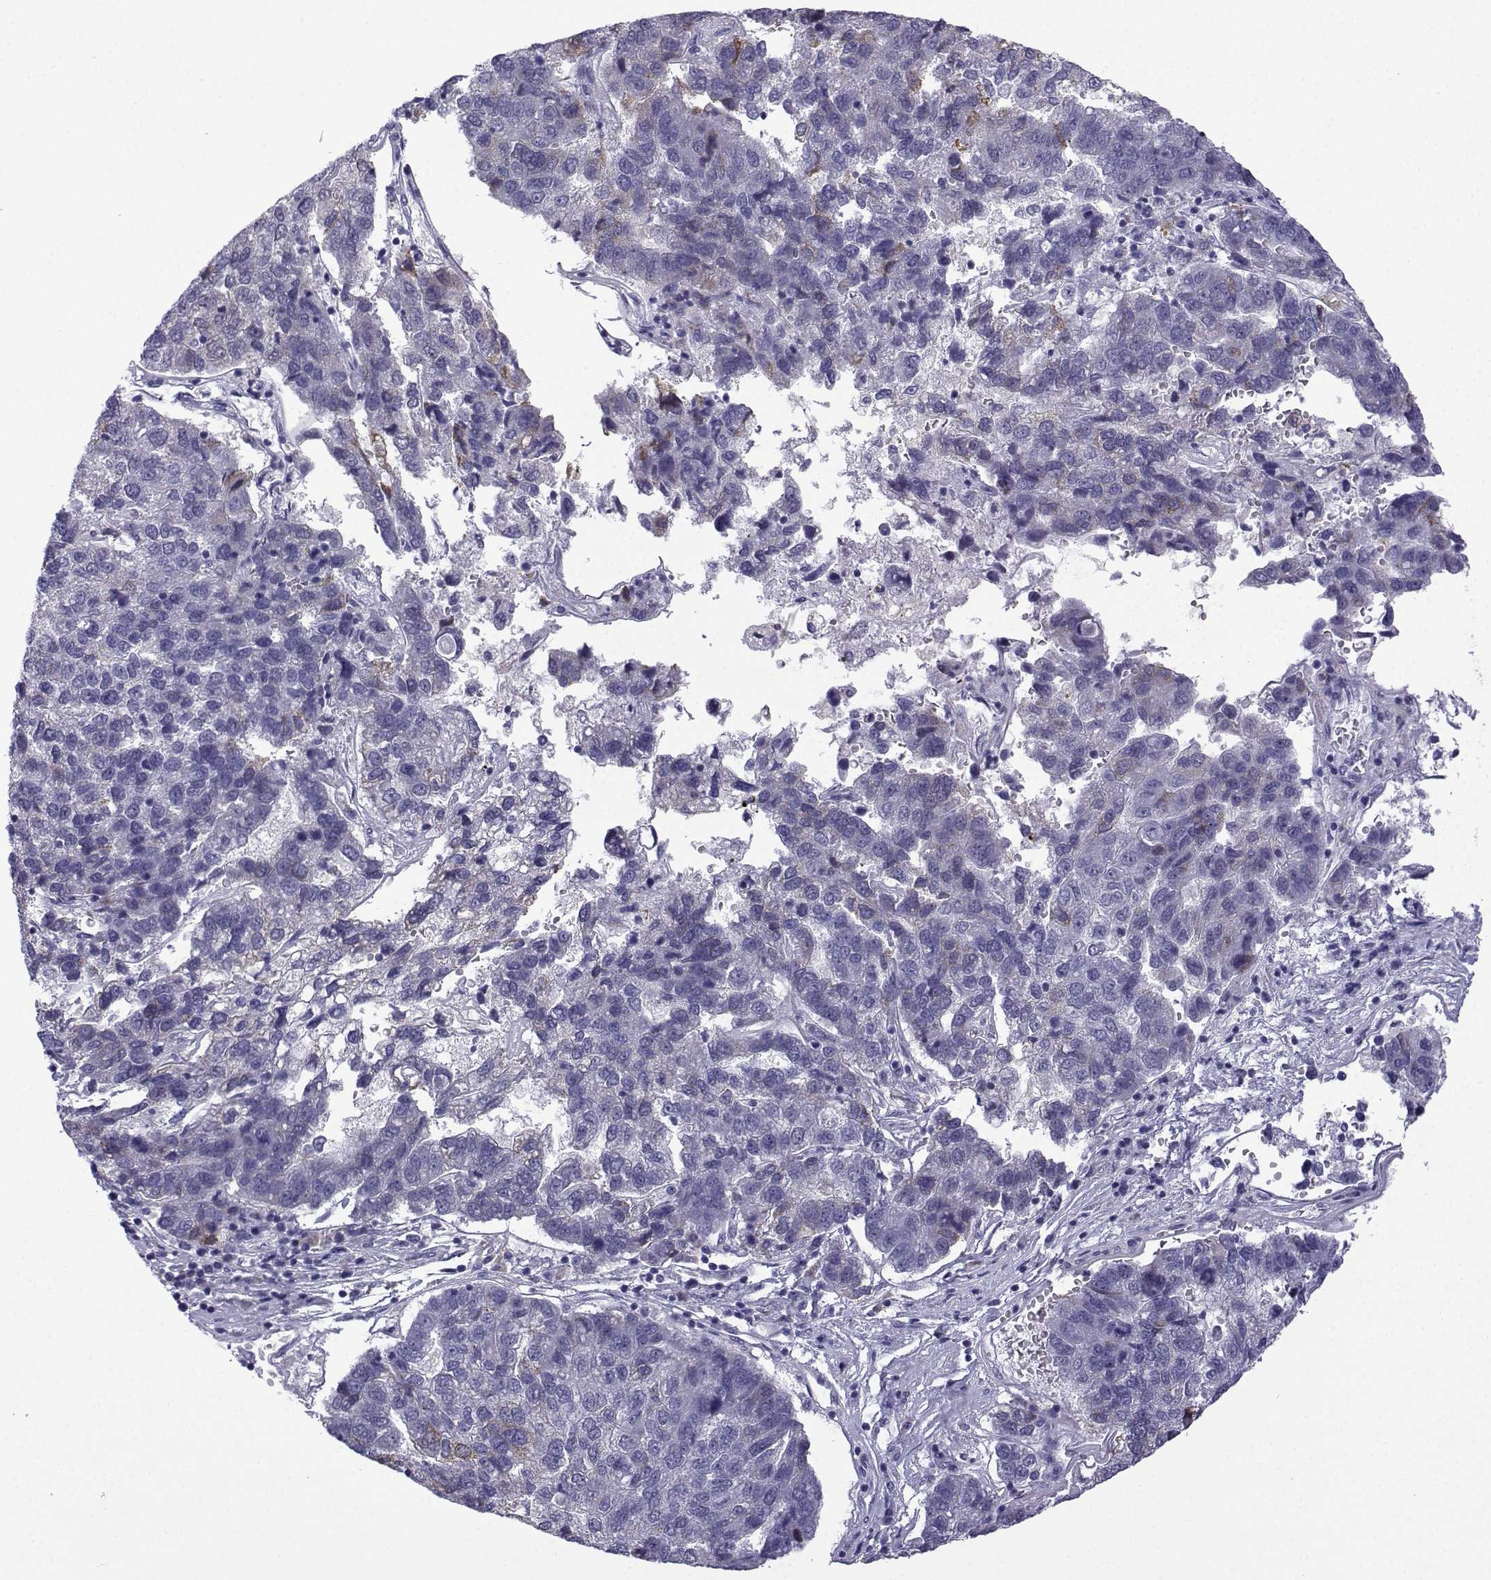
{"staining": {"intensity": "weak", "quantity": "<25%", "location": "cytoplasmic/membranous"}, "tissue": "pancreatic cancer", "cell_type": "Tumor cells", "image_type": "cancer", "snomed": [{"axis": "morphology", "description": "Adenocarcinoma, NOS"}, {"axis": "topography", "description": "Pancreas"}], "caption": "DAB (3,3'-diaminobenzidine) immunohistochemical staining of human pancreatic adenocarcinoma demonstrates no significant positivity in tumor cells. Brightfield microscopy of IHC stained with DAB (brown) and hematoxylin (blue), captured at high magnification.", "gene": "MRGBP", "patient": {"sex": "female", "age": 61}}